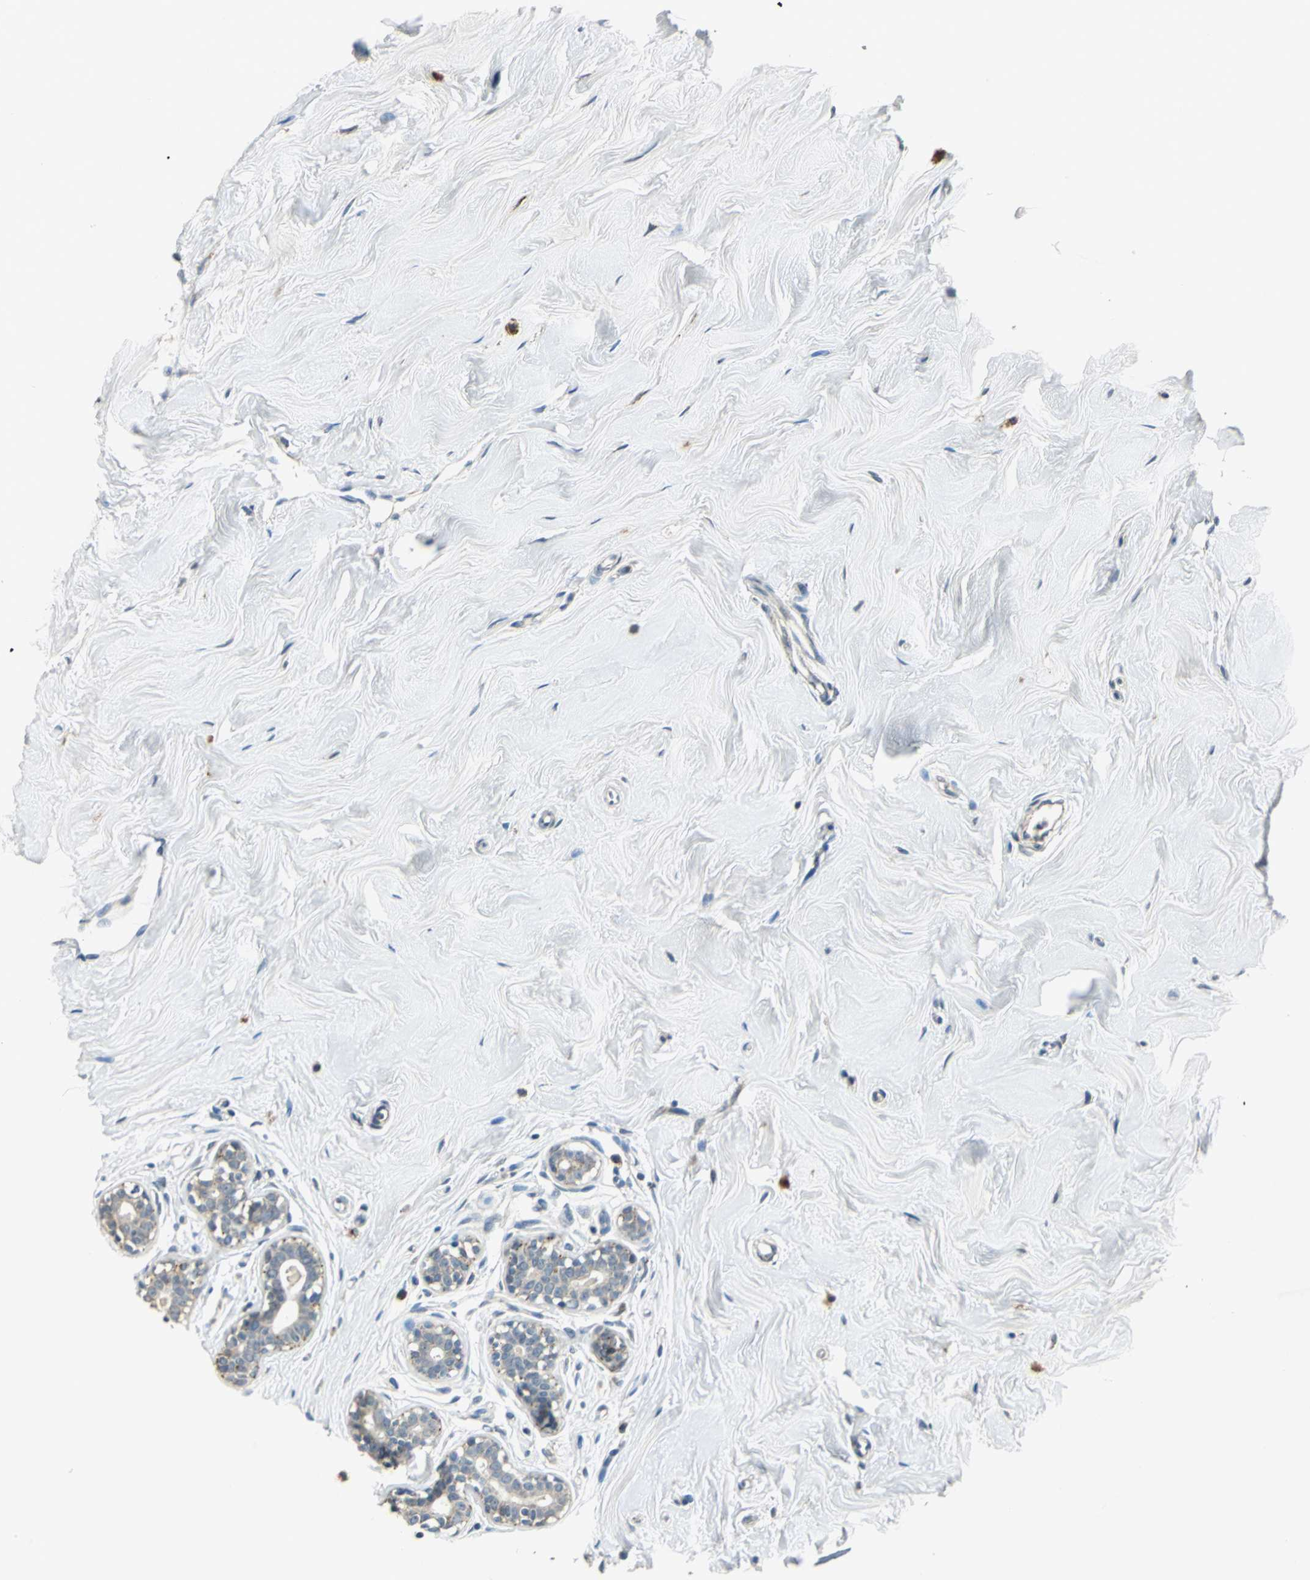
{"staining": {"intensity": "negative", "quantity": "none", "location": "none"}, "tissue": "breast", "cell_type": "Adipocytes", "image_type": "normal", "snomed": [{"axis": "morphology", "description": "Normal tissue, NOS"}, {"axis": "topography", "description": "Breast"}], "caption": "Human breast stained for a protein using immunohistochemistry shows no positivity in adipocytes.", "gene": "NIT1", "patient": {"sex": "female", "age": 23}}